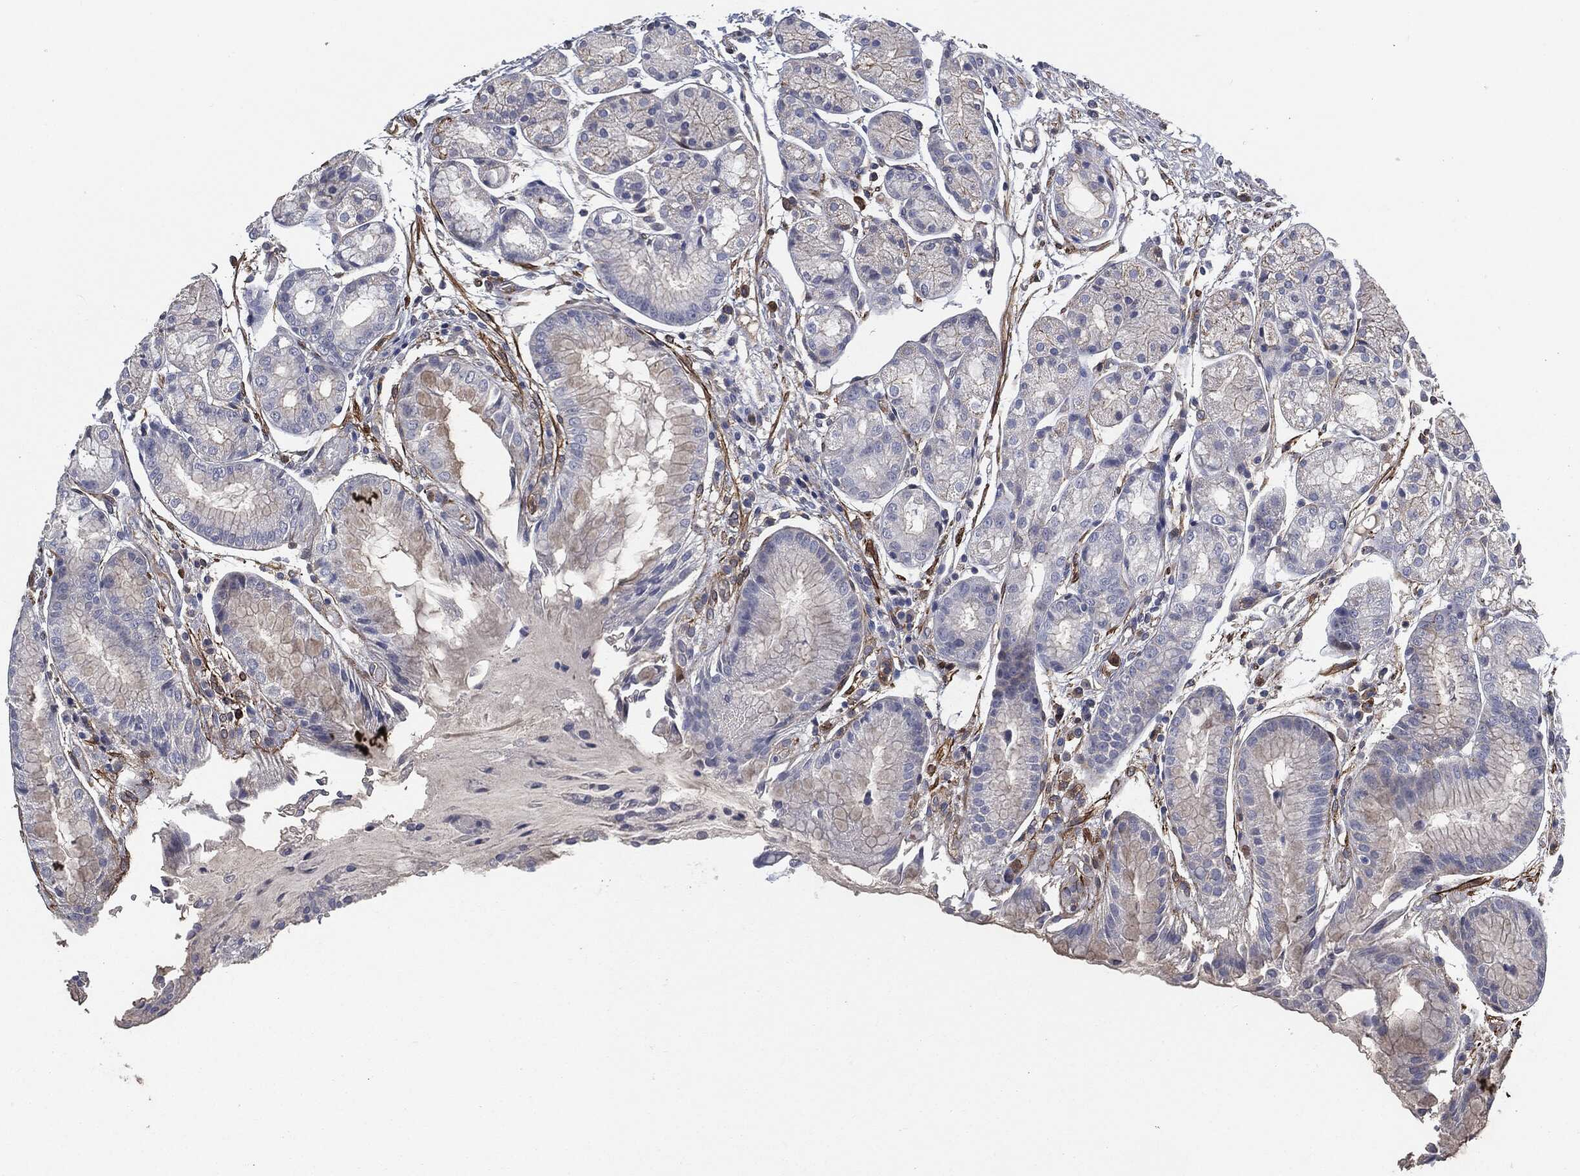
{"staining": {"intensity": "negative", "quantity": "none", "location": "none"}, "tissue": "stomach", "cell_type": "Glandular cells", "image_type": "normal", "snomed": [{"axis": "morphology", "description": "Normal tissue, NOS"}, {"axis": "topography", "description": "Stomach, upper"}], "caption": "DAB (3,3'-diaminobenzidine) immunohistochemical staining of normal human stomach displays no significant expression in glandular cells.", "gene": "SVIL", "patient": {"sex": "male", "age": 72}}